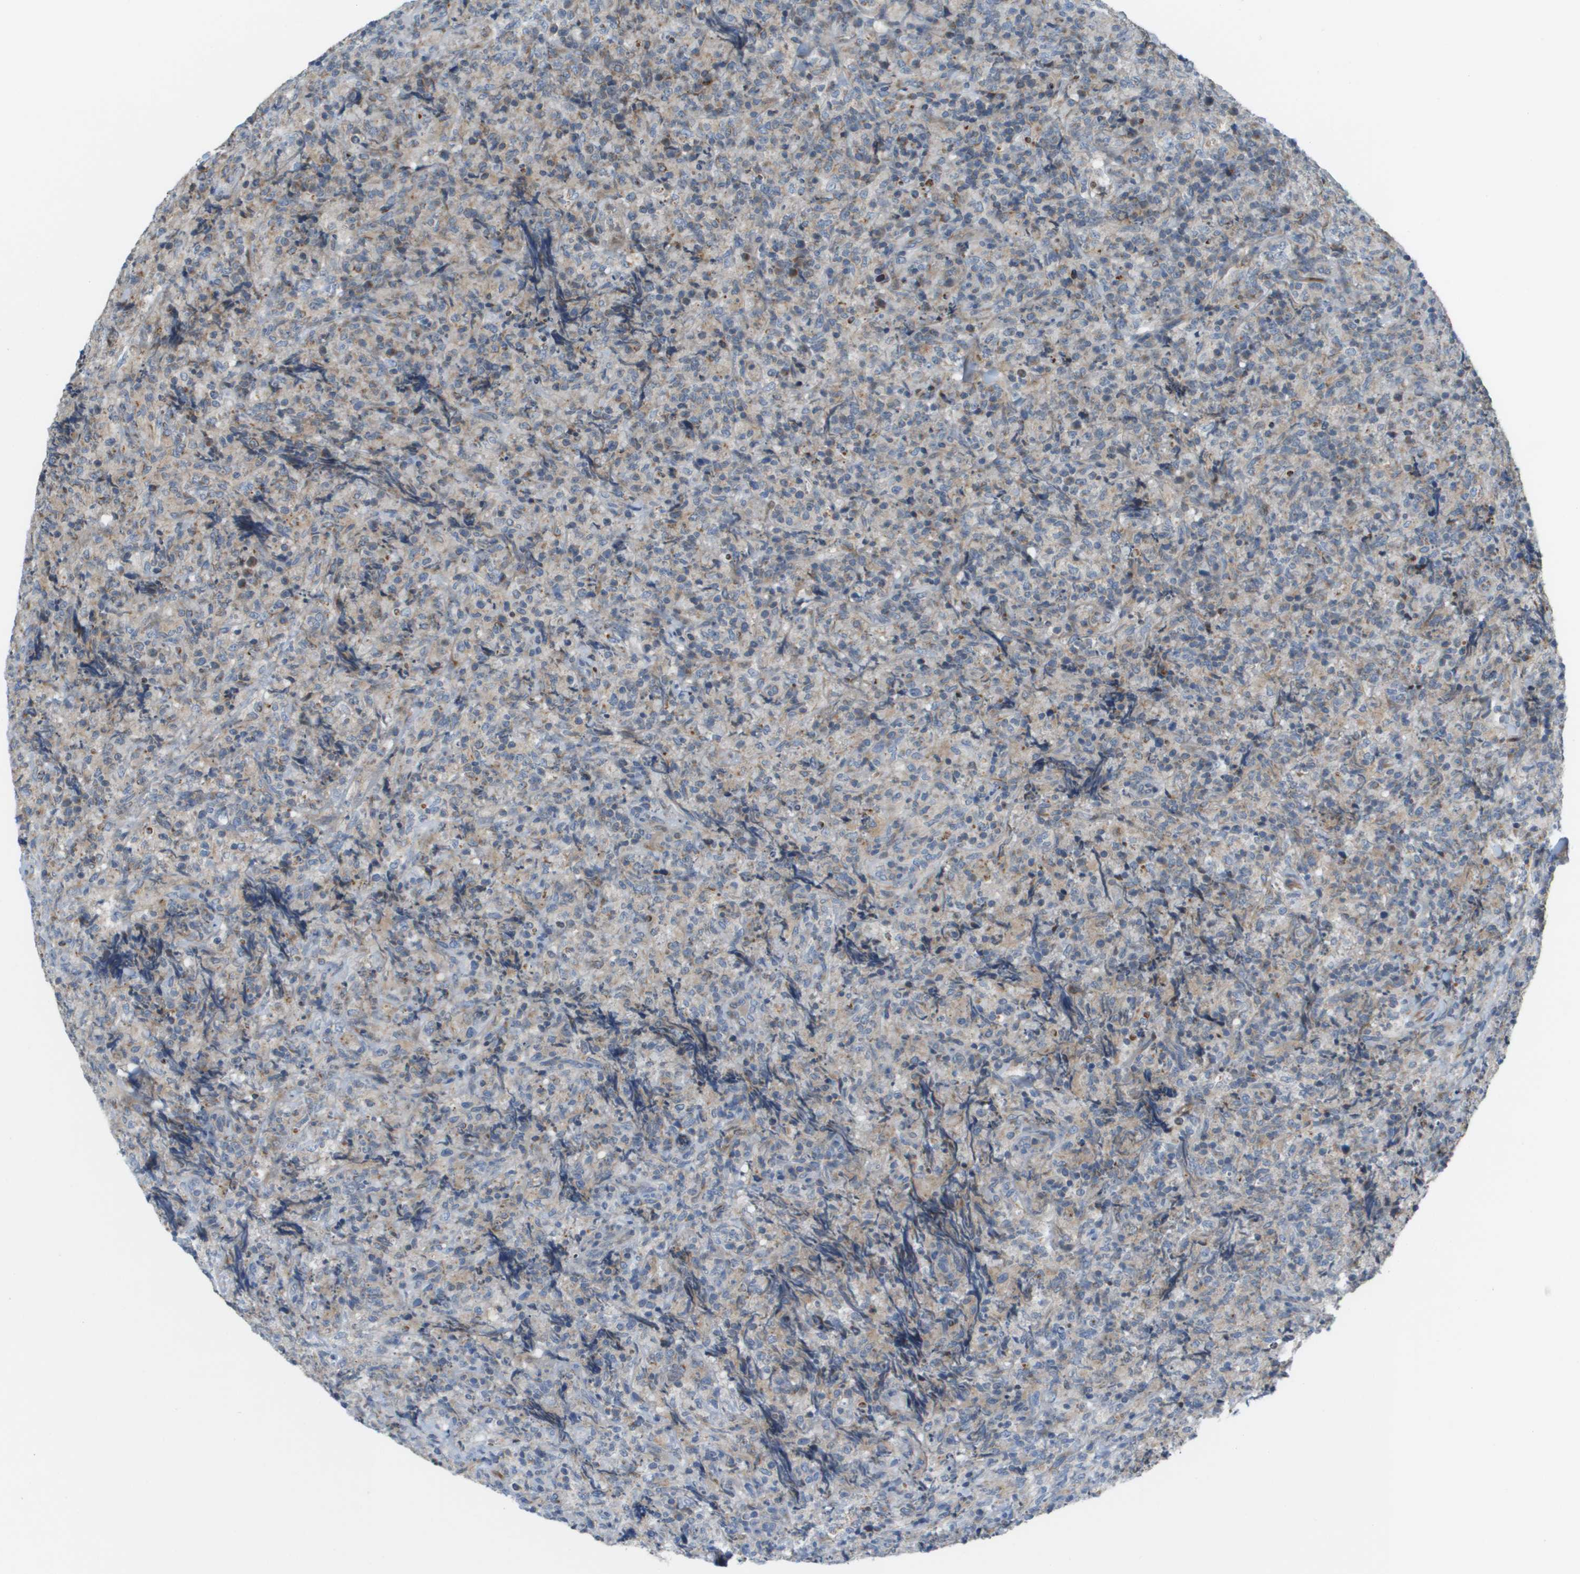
{"staining": {"intensity": "weak", "quantity": "<25%", "location": "cytoplasmic/membranous"}, "tissue": "lymphoma", "cell_type": "Tumor cells", "image_type": "cancer", "snomed": [{"axis": "morphology", "description": "Malignant lymphoma, non-Hodgkin's type, High grade"}, {"axis": "topography", "description": "Tonsil"}], "caption": "Tumor cells are negative for brown protein staining in high-grade malignant lymphoma, non-Hodgkin's type. The staining was performed using DAB to visualize the protein expression in brown, while the nuclei were stained in blue with hematoxylin (Magnification: 20x).", "gene": "GALNT6", "patient": {"sex": "female", "age": 36}}